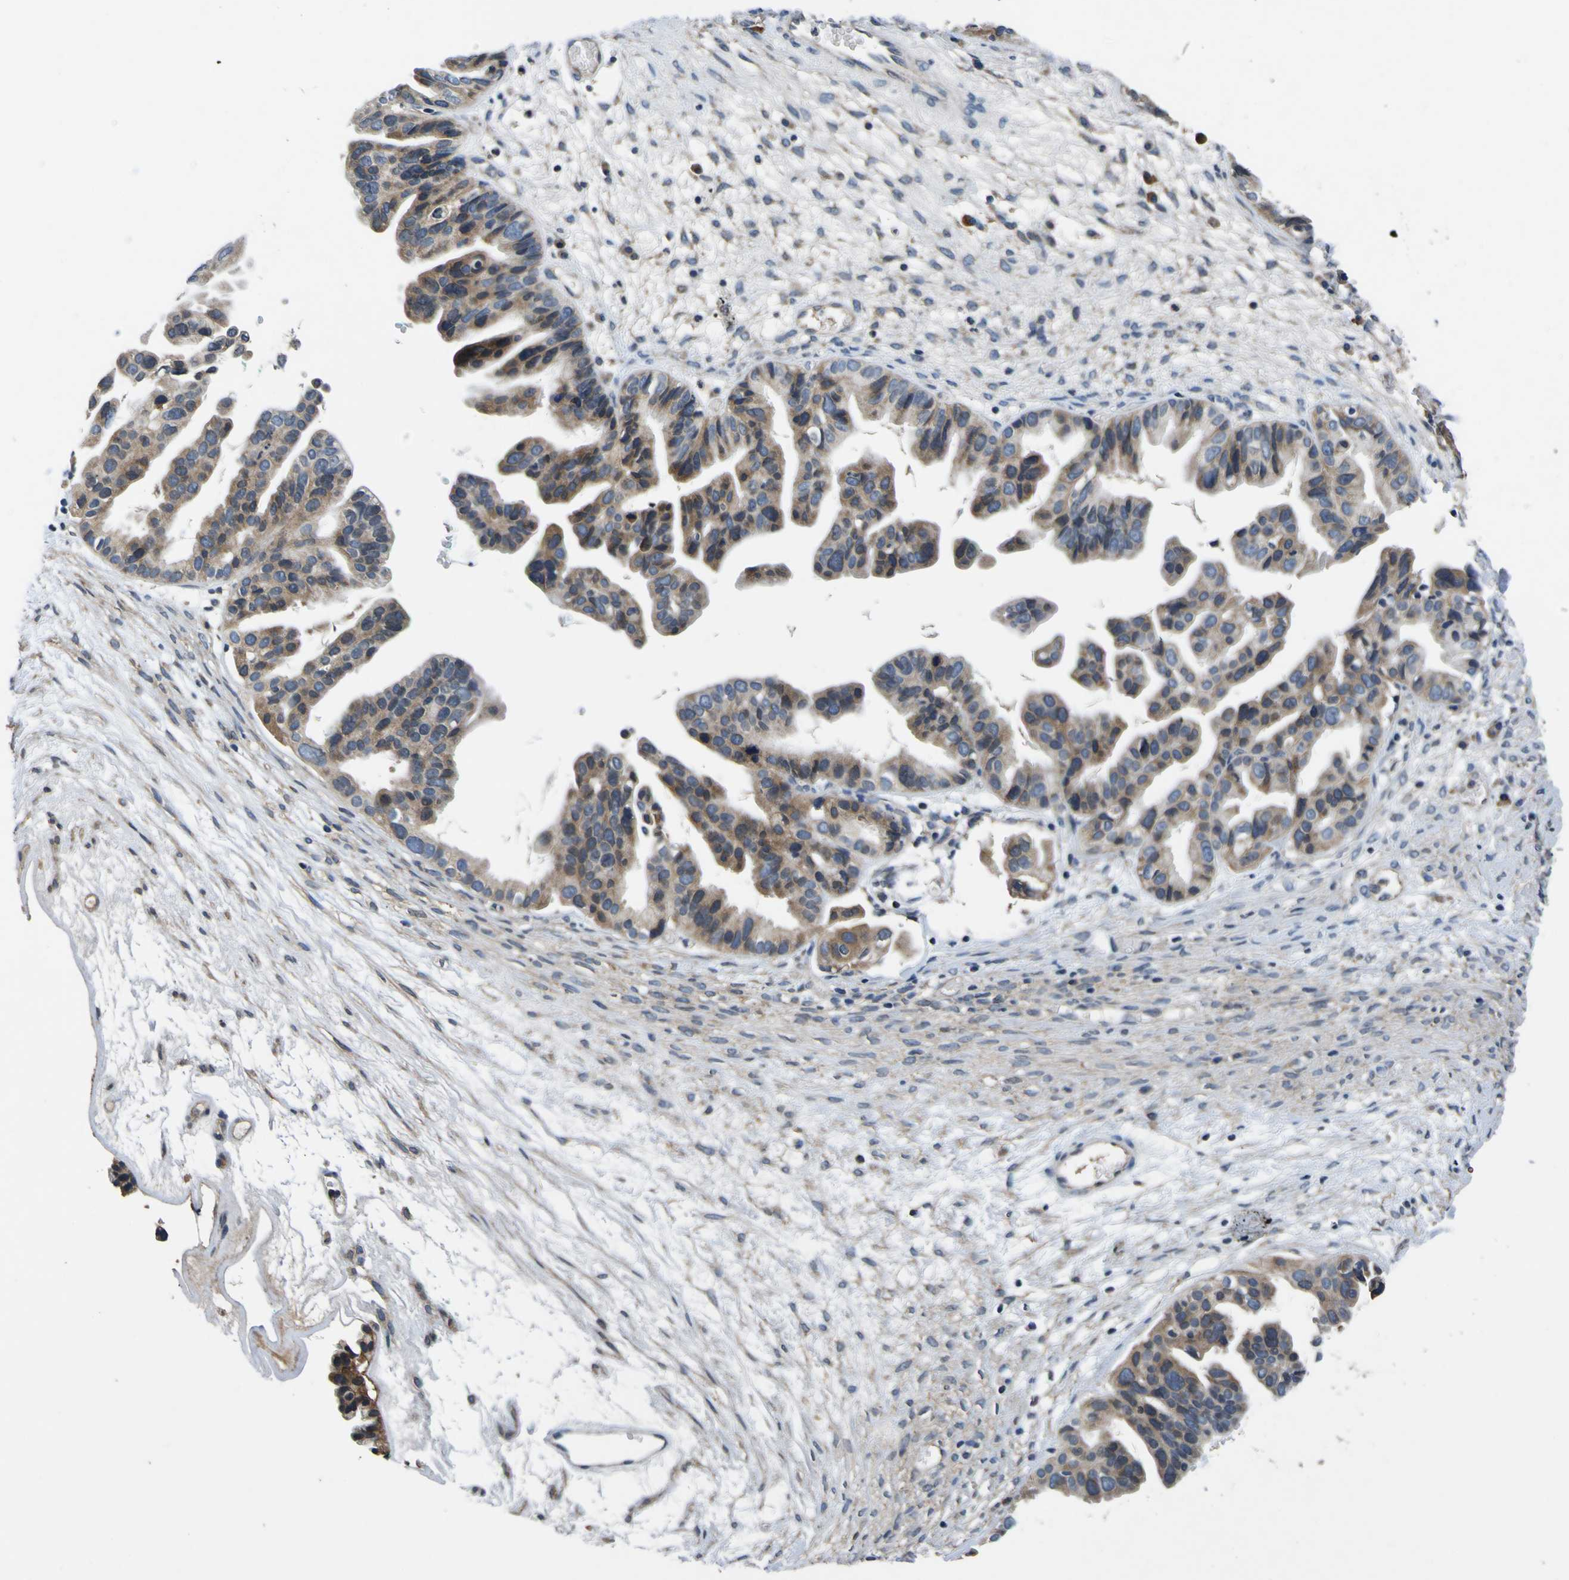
{"staining": {"intensity": "weak", "quantity": ">75%", "location": "cytoplasmic/membranous"}, "tissue": "ovarian cancer", "cell_type": "Tumor cells", "image_type": "cancer", "snomed": [{"axis": "morphology", "description": "Cystadenocarcinoma, serous, NOS"}, {"axis": "topography", "description": "Ovary"}], "caption": "Ovarian cancer stained with immunohistochemistry displays weak cytoplasmic/membranous expression in approximately >75% of tumor cells. (DAB = brown stain, brightfield microscopy at high magnification).", "gene": "EPHB4", "patient": {"sex": "female", "age": 56}}